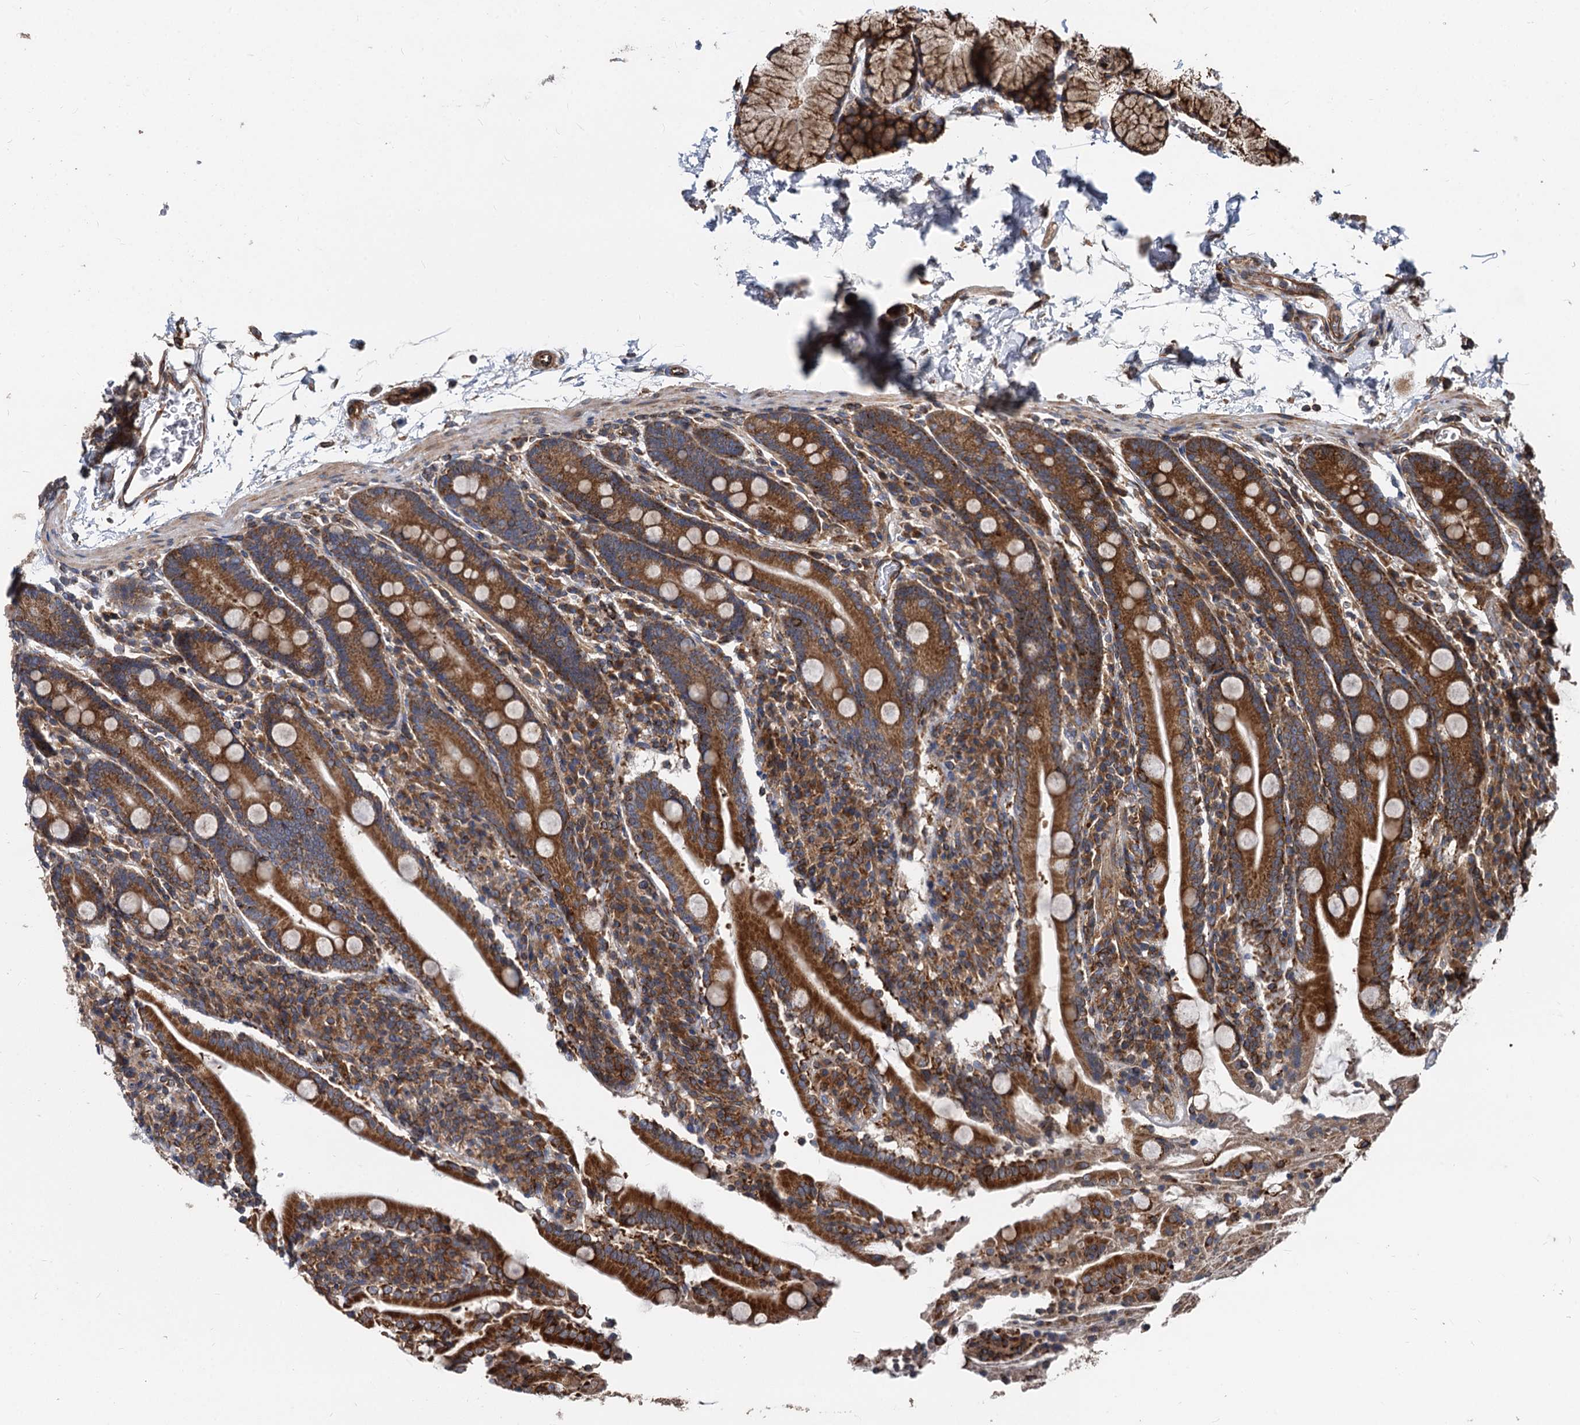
{"staining": {"intensity": "strong", "quantity": ">75%", "location": "cytoplasmic/membranous"}, "tissue": "duodenum", "cell_type": "Glandular cells", "image_type": "normal", "snomed": [{"axis": "morphology", "description": "Normal tissue, NOS"}, {"axis": "topography", "description": "Duodenum"}], "caption": "IHC photomicrograph of unremarkable human duodenum stained for a protein (brown), which exhibits high levels of strong cytoplasmic/membranous positivity in approximately >75% of glandular cells.", "gene": "STIM1", "patient": {"sex": "male", "age": 35}}